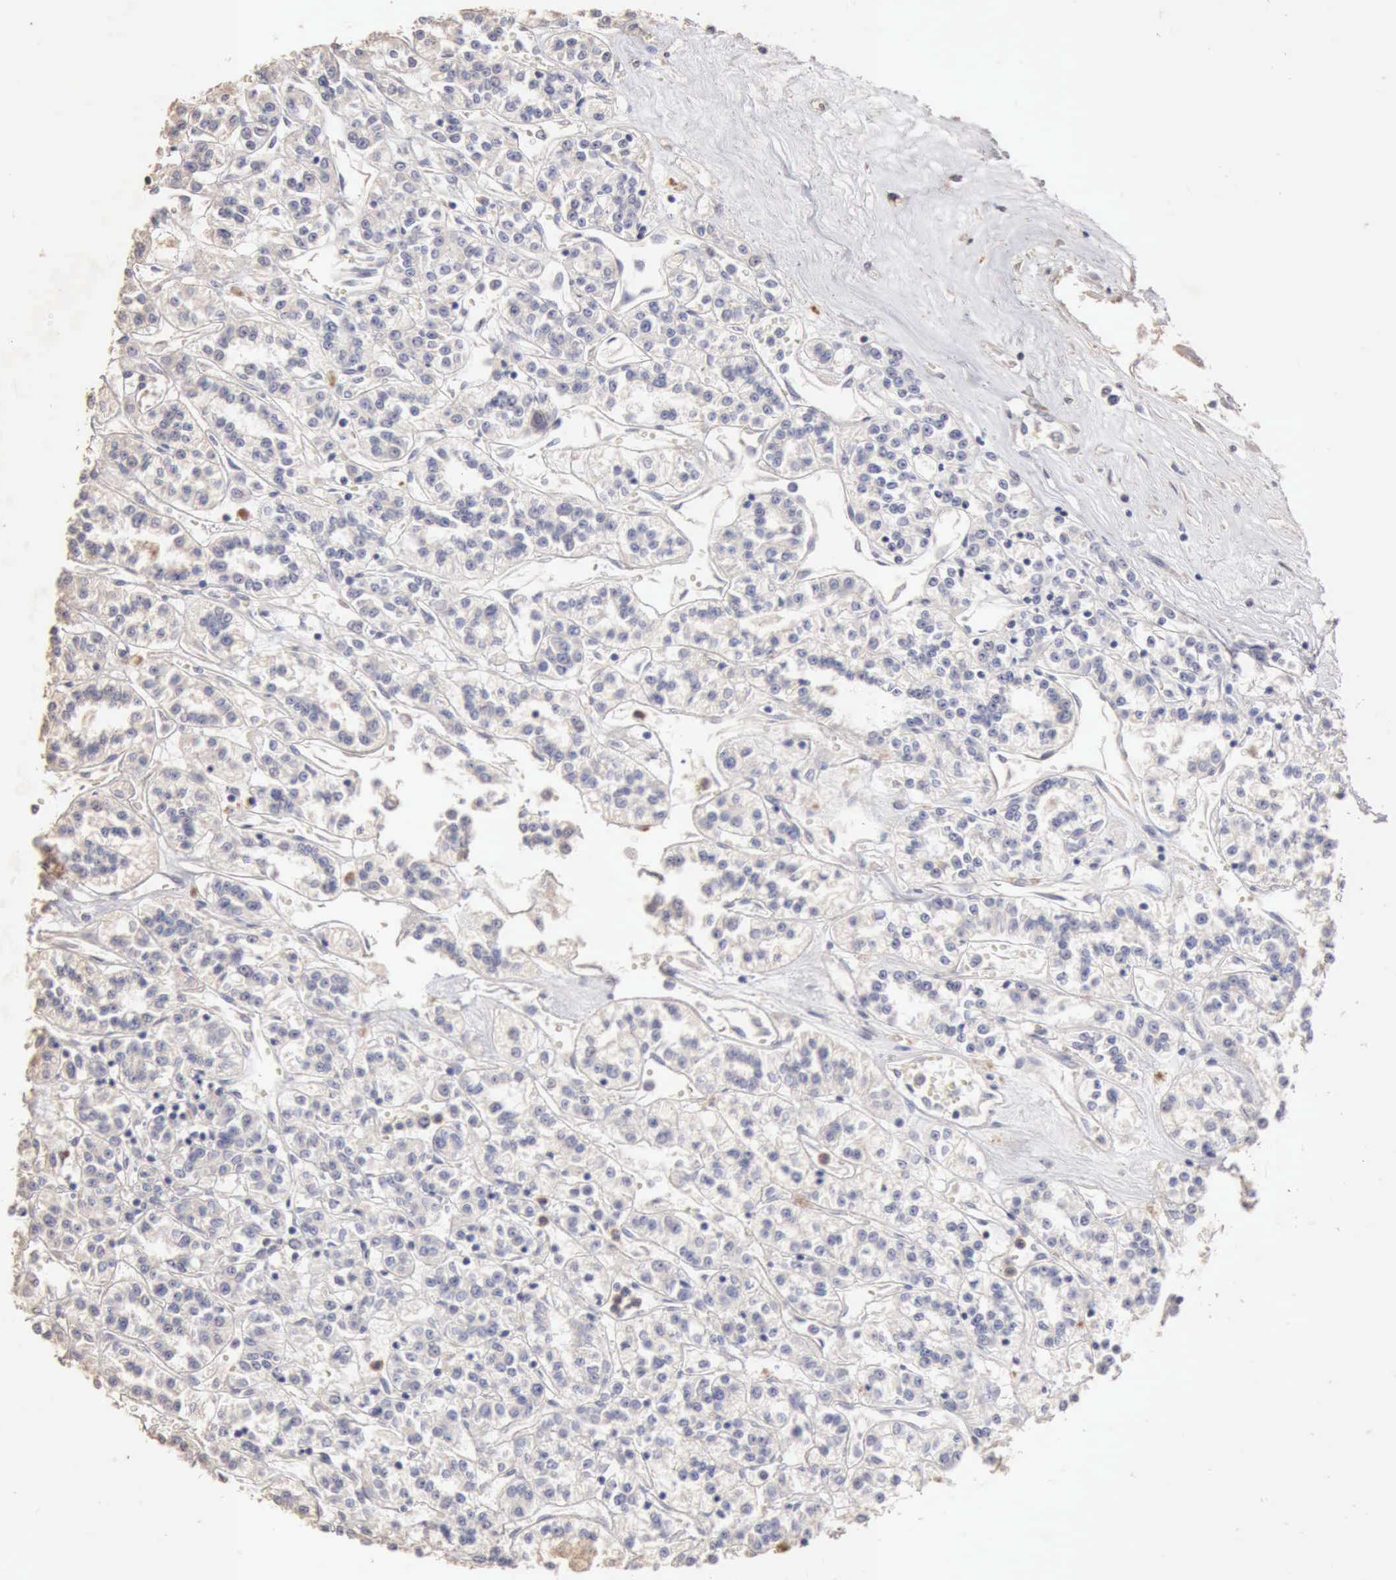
{"staining": {"intensity": "negative", "quantity": "none", "location": "none"}, "tissue": "renal cancer", "cell_type": "Tumor cells", "image_type": "cancer", "snomed": [{"axis": "morphology", "description": "Adenocarcinoma, NOS"}, {"axis": "topography", "description": "Kidney"}], "caption": "Renal adenocarcinoma stained for a protein using immunohistochemistry displays no expression tumor cells.", "gene": "KRT6B", "patient": {"sex": "female", "age": 76}}